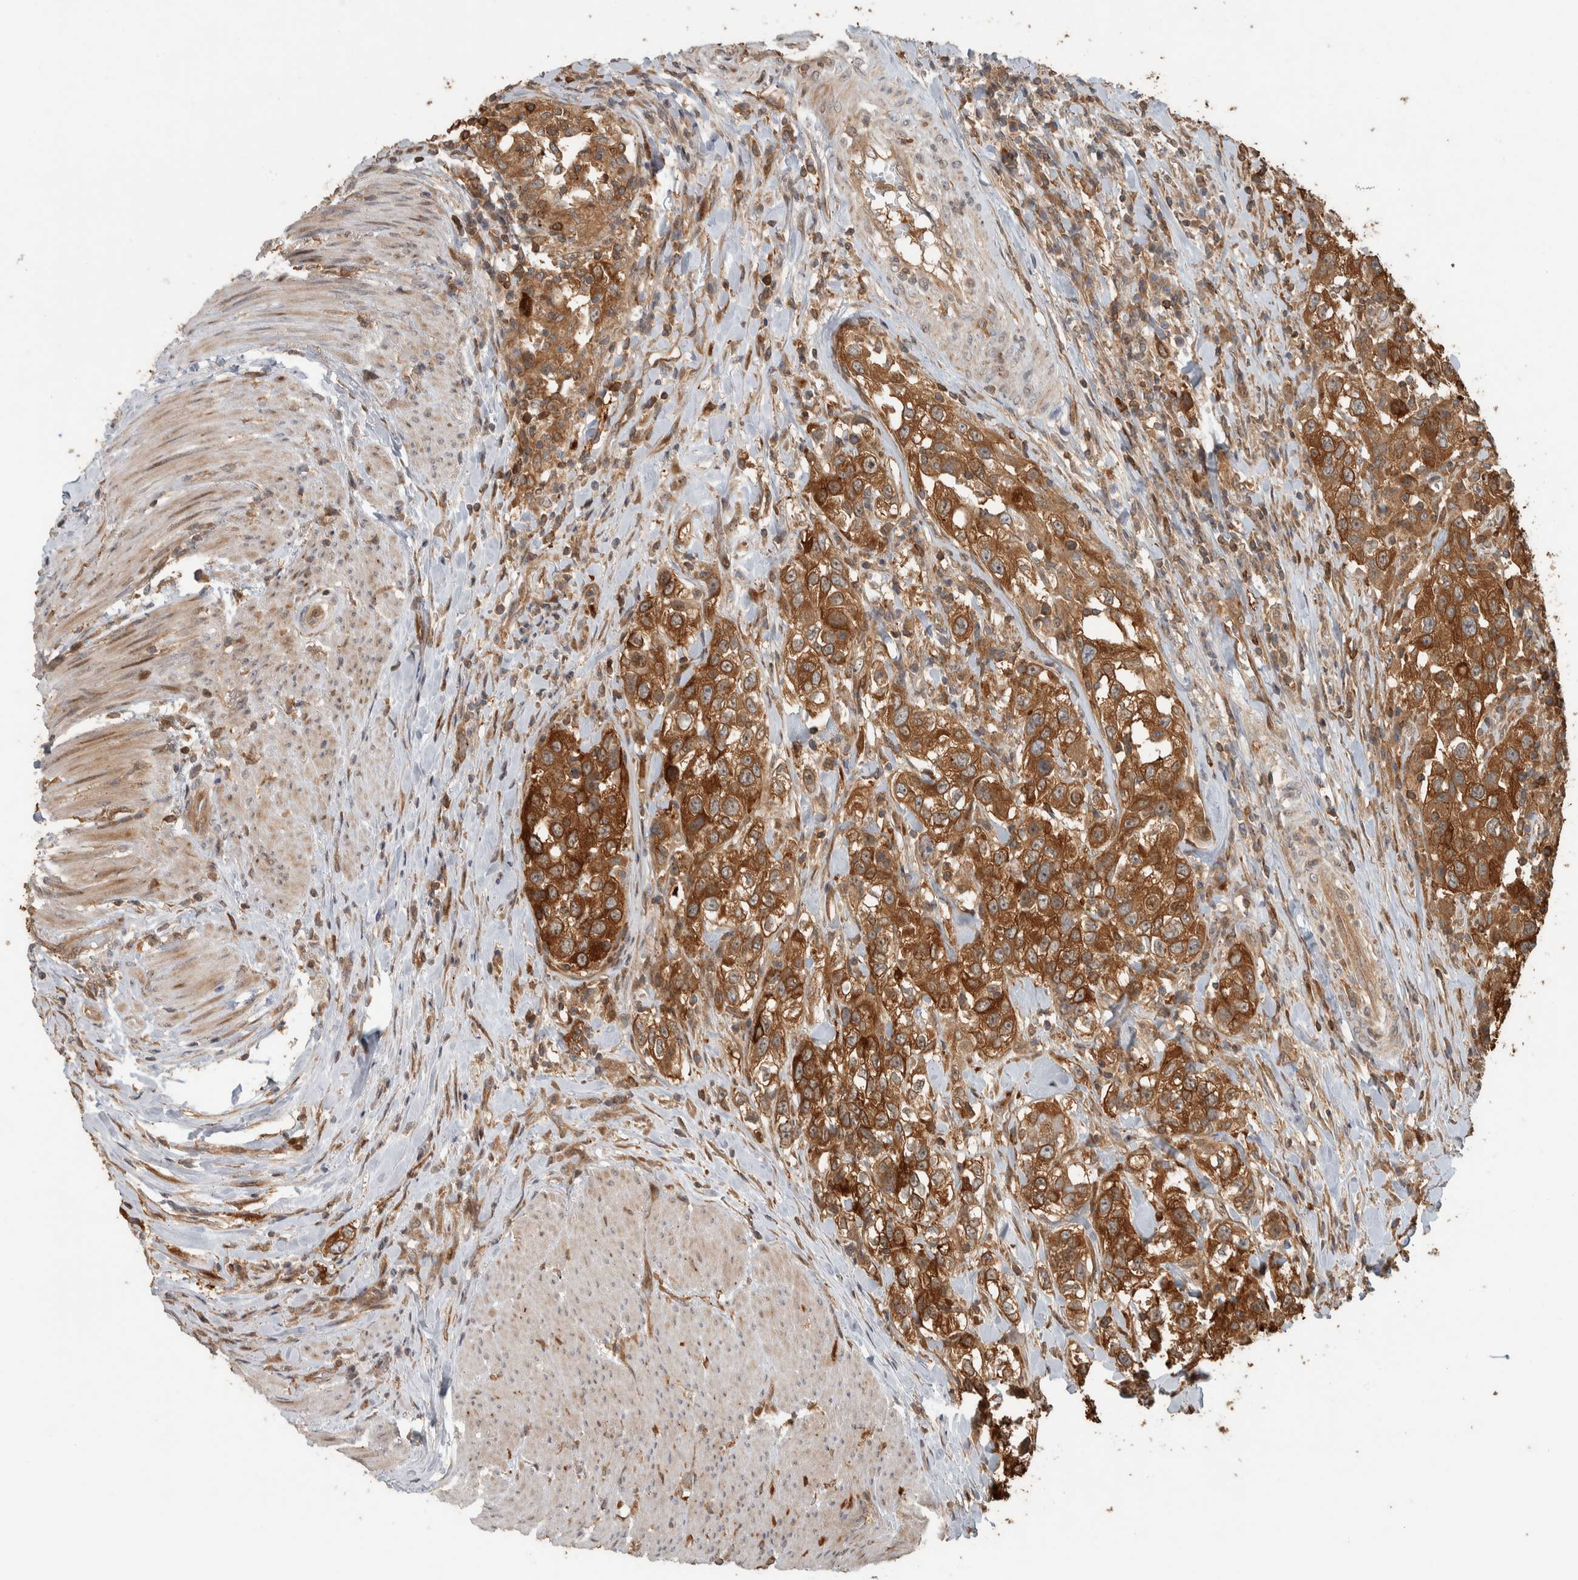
{"staining": {"intensity": "strong", "quantity": ">75%", "location": "cytoplasmic/membranous"}, "tissue": "urothelial cancer", "cell_type": "Tumor cells", "image_type": "cancer", "snomed": [{"axis": "morphology", "description": "Urothelial carcinoma, High grade"}, {"axis": "topography", "description": "Urinary bladder"}], "caption": "Immunohistochemistry (IHC) (DAB) staining of human high-grade urothelial carcinoma exhibits strong cytoplasmic/membranous protein staining in about >75% of tumor cells.", "gene": "CNTROB", "patient": {"sex": "female", "age": 80}}